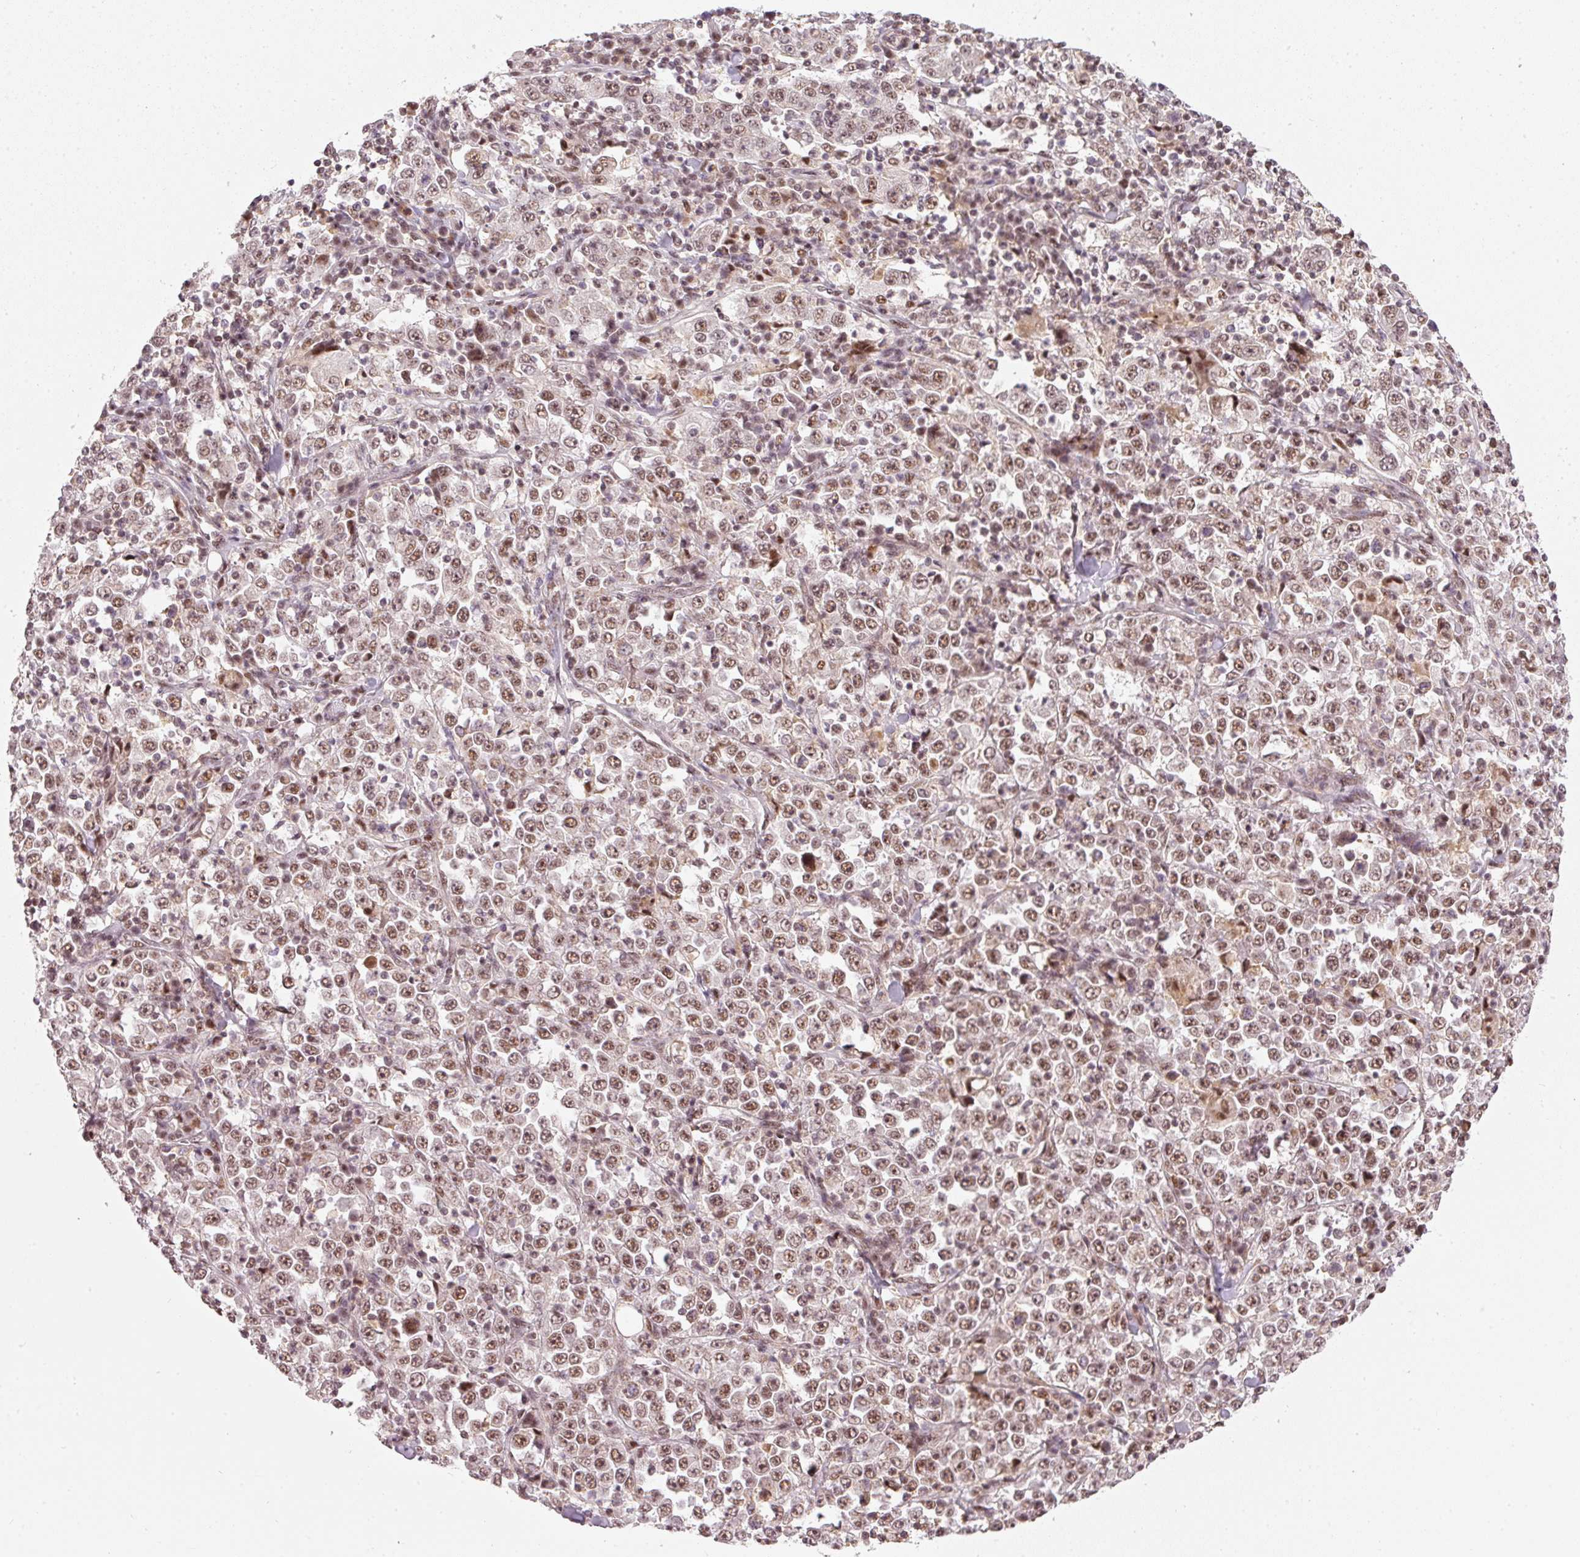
{"staining": {"intensity": "moderate", "quantity": ">75%", "location": "nuclear"}, "tissue": "stomach cancer", "cell_type": "Tumor cells", "image_type": "cancer", "snomed": [{"axis": "morphology", "description": "Normal tissue, NOS"}, {"axis": "morphology", "description": "Adenocarcinoma, NOS"}, {"axis": "topography", "description": "Stomach, upper"}, {"axis": "topography", "description": "Stomach"}], "caption": "The photomicrograph demonstrates immunohistochemical staining of stomach cancer (adenocarcinoma). There is moderate nuclear expression is appreciated in about >75% of tumor cells.", "gene": "THOC6", "patient": {"sex": "male", "age": 59}}